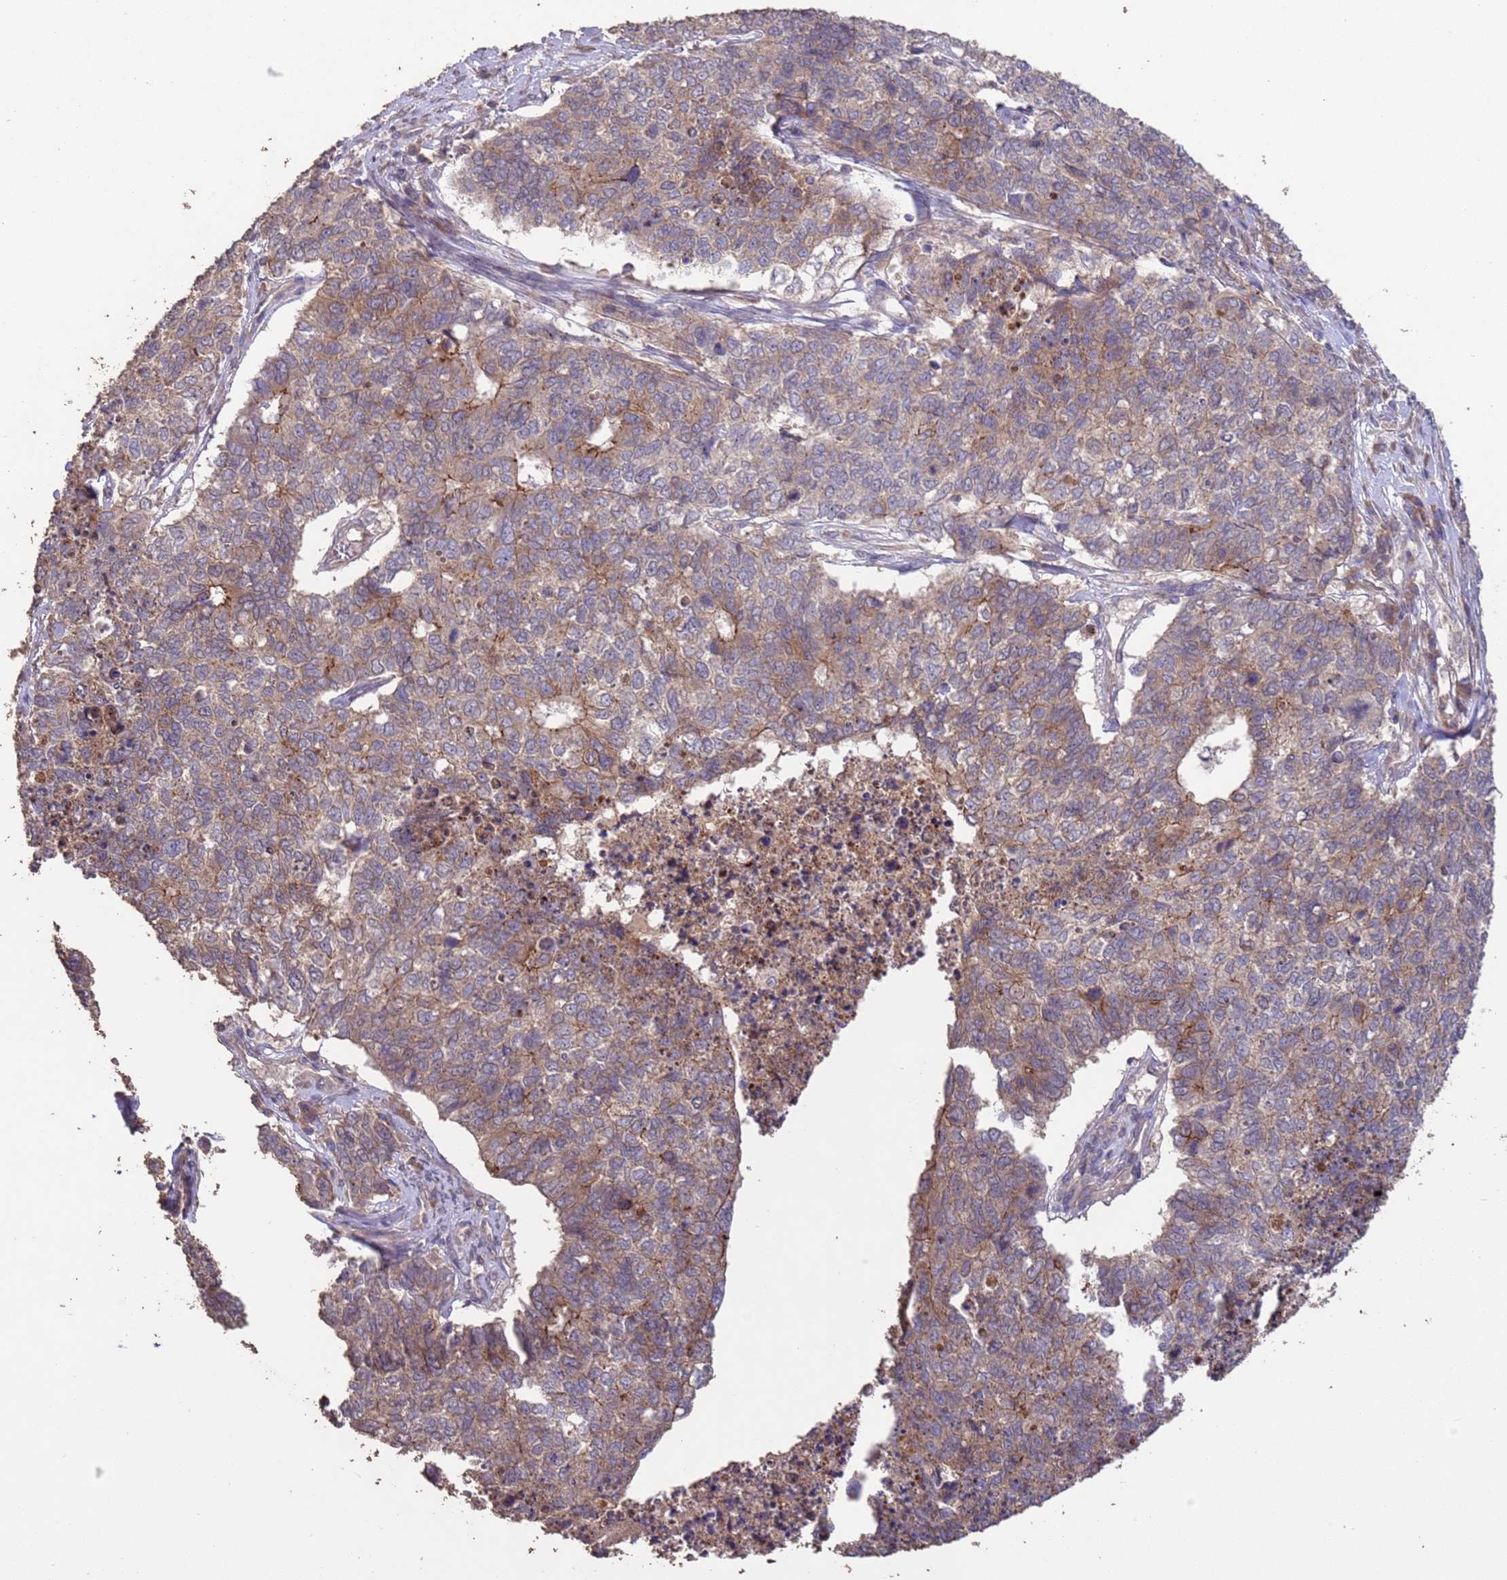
{"staining": {"intensity": "moderate", "quantity": "25%-75%", "location": "cytoplasmic/membranous"}, "tissue": "cervical cancer", "cell_type": "Tumor cells", "image_type": "cancer", "snomed": [{"axis": "morphology", "description": "Squamous cell carcinoma, NOS"}, {"axis": "topography", "description": "Cervix"}], "caption": "A brown stain shows moderate cytoplasmic/membranous positivity of a protein in cervical squamous cell carcinoma tumor cells.", "gene": "SLC9B2", "patient": {"sex": "female", "age": 63}}